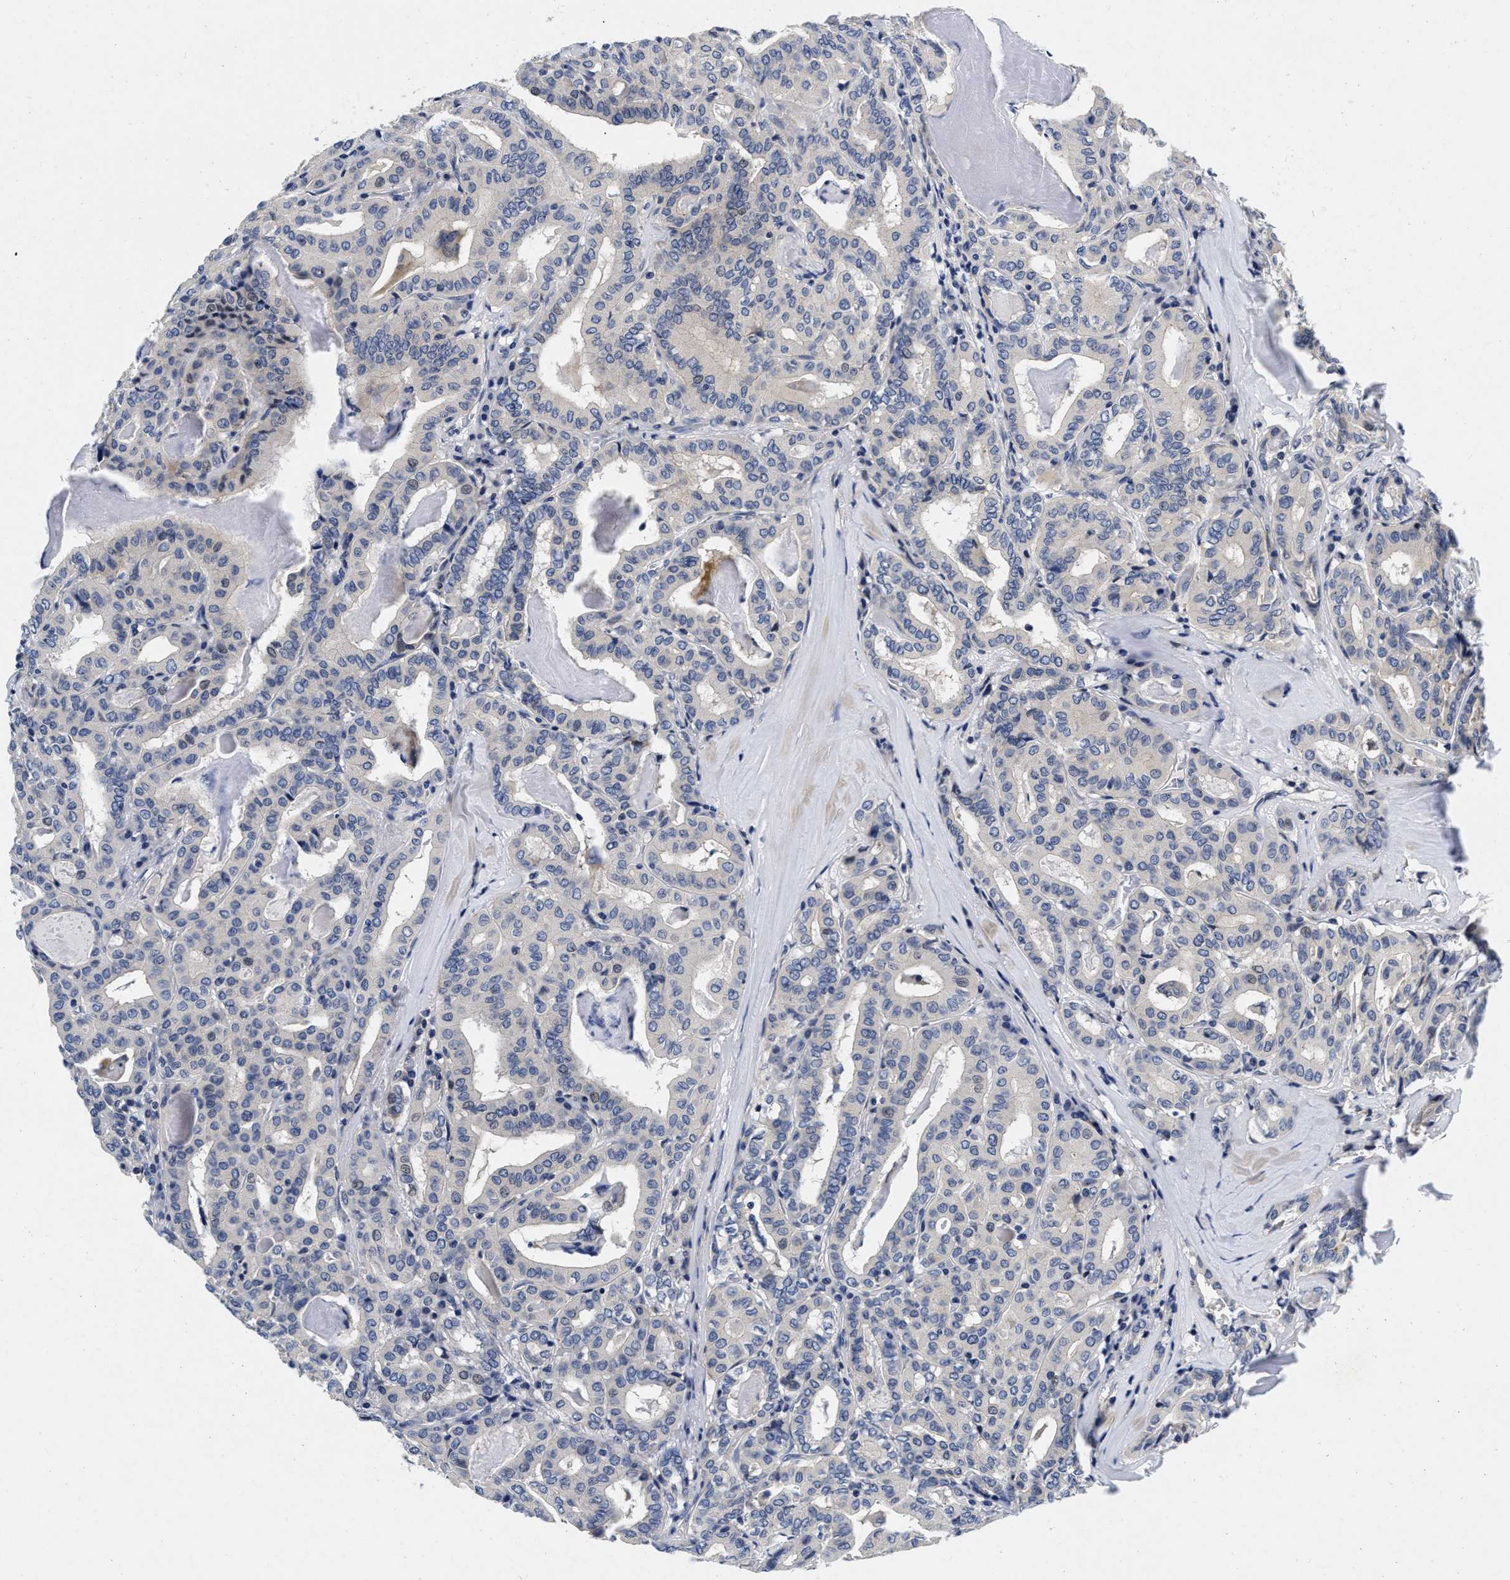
{"staining": {"intensity": "weak", "quantity": "<25%", "location": "cytoplasmic/membranous"}, "tissue": "thyroid cancer", "cell_type": "Tumor cells", "image_type": "cancer", "snomed": [{"axis": "morphology", "description": "Papillary adenocarcinoma, NOS"}, {"axis": "topography", "description": "Thyroid gland"}], "caption": "IHC image of thyroid cancer stained for a protein (brown), which exhibits no staining in tumor cells.", "gene": "LAD1", "patient": {"sex": "female", "age": 42}}